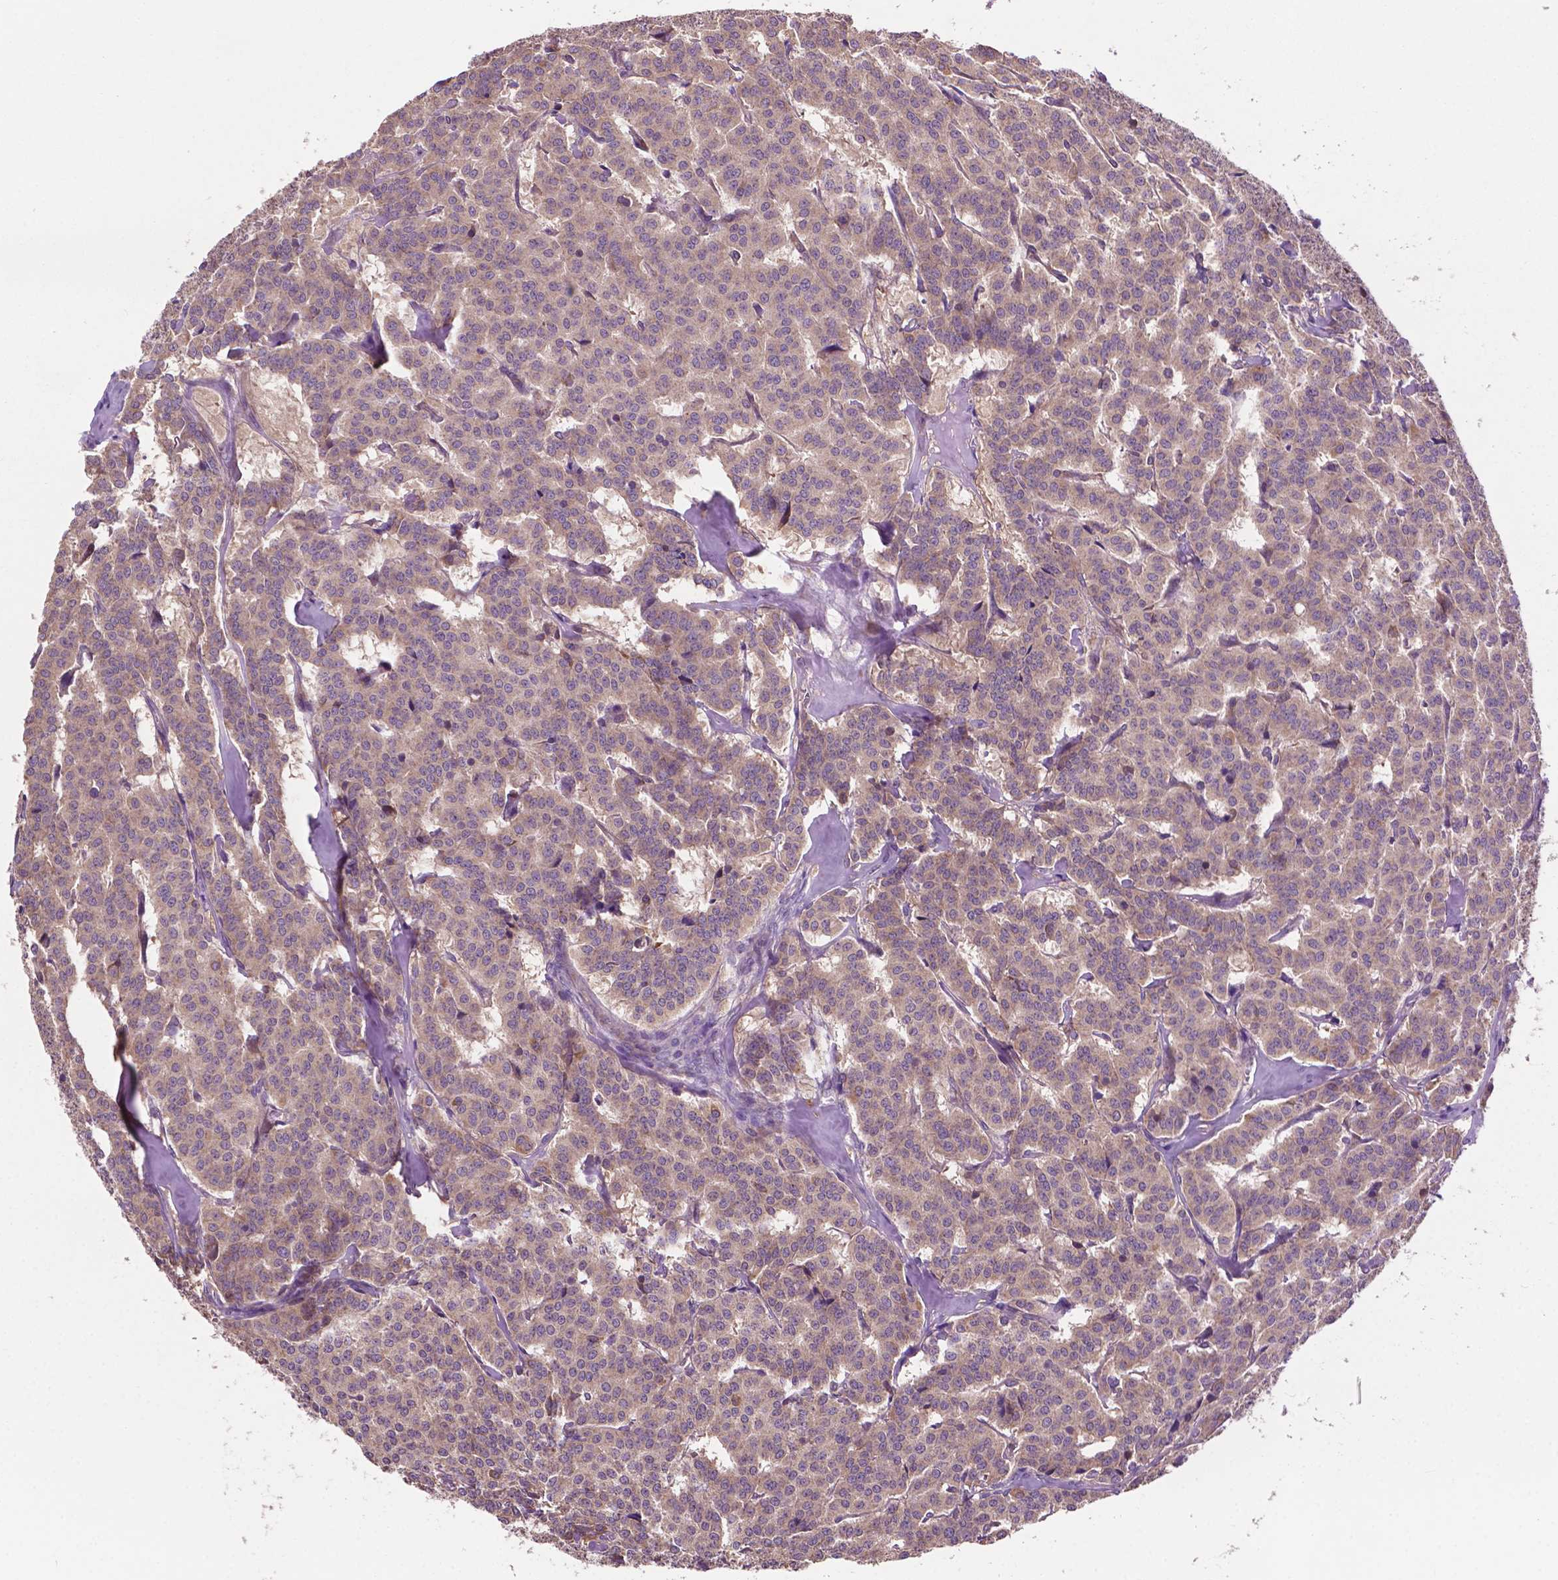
{"staining": {"intensity": "weak", "quantity": ">75%", "location": "cytoplasmic/membranous"}, "tissue": "carcinoid", "cell_type": "Tumor cells", "image_type": "cancer", "snomed": [{"axis": "morphology", "description": "Normal tissue, NOS"}, {"axis": "morphology", "description": "Carcinoid, malignant, NOS"}, {"axis": "topography", "description": "Lung"}], "caption": "Weak cytoplasmic/membranous positivity for a protein is identified in about >75% of tumor cells of carcinoid using immunohistochemistry (IHC).", "gene": "GJA9", "patient": {"sex": "female", "age": 46}}